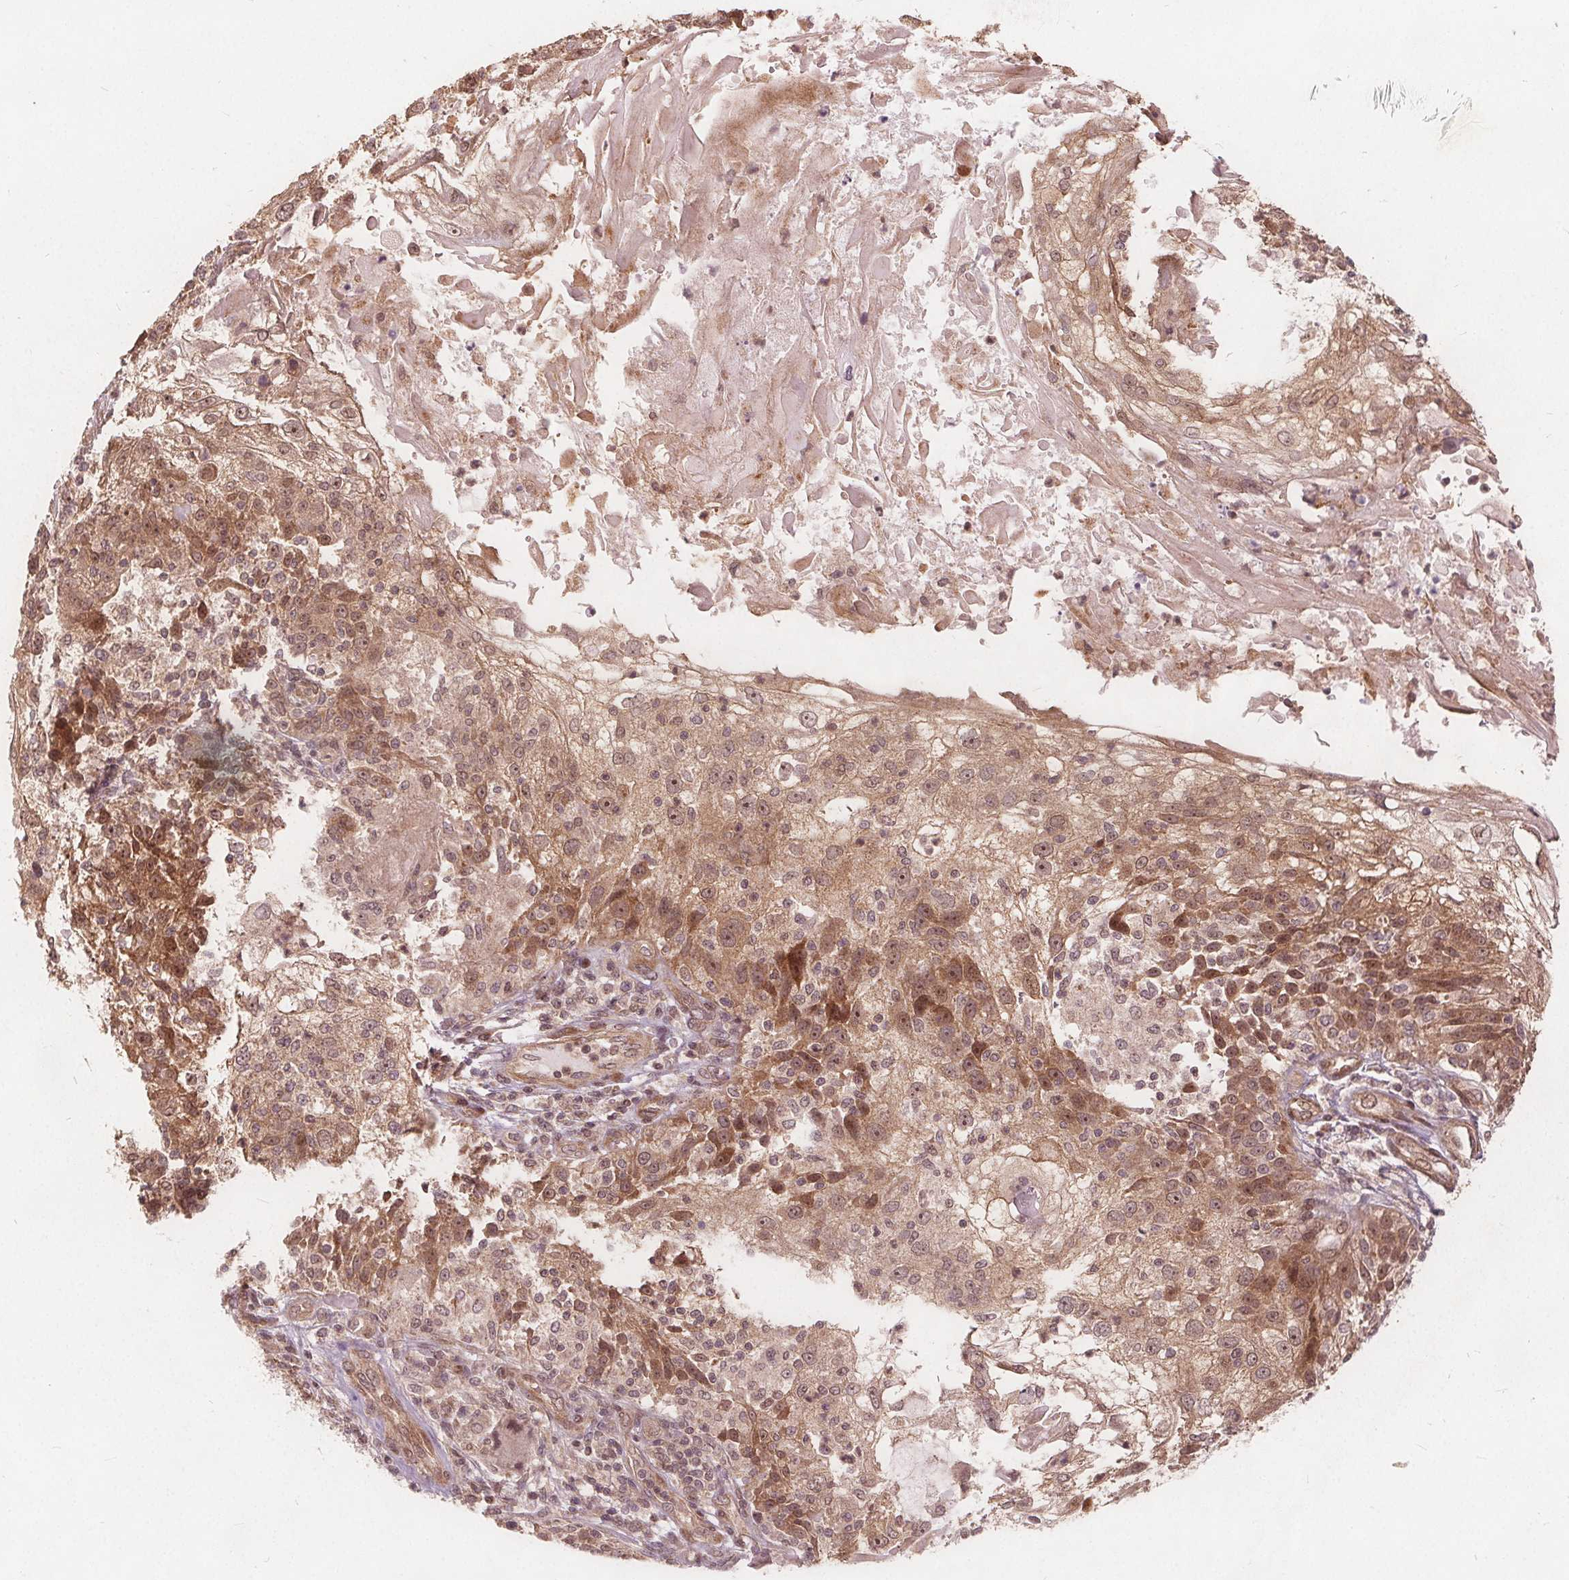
{"staining": {"intensity": "moderate", "quantity": ">75%", "location": "cytoplasmic/membranous,nuclear"}, "tissue": "skin cancer", "cell_type": "Tumor cells", "image_type": "cancer", "snomed": [{"axis": "morphology", "description": "Normal tissue, NOS"}, {"axis": "morphology", "description": "Squamous cell carcinoma, NOS"}, {"axis": "topography", "description": "Skin"}], "caption": "Protein expression analysis of human squamous cell carcinoma (skin) reveals moderate cytoplasmic/membranous and nuclear expression in about >75% of tumor cells.", "gene": "PPP1CB", "patient": {"sex": "female", "age": 83}}